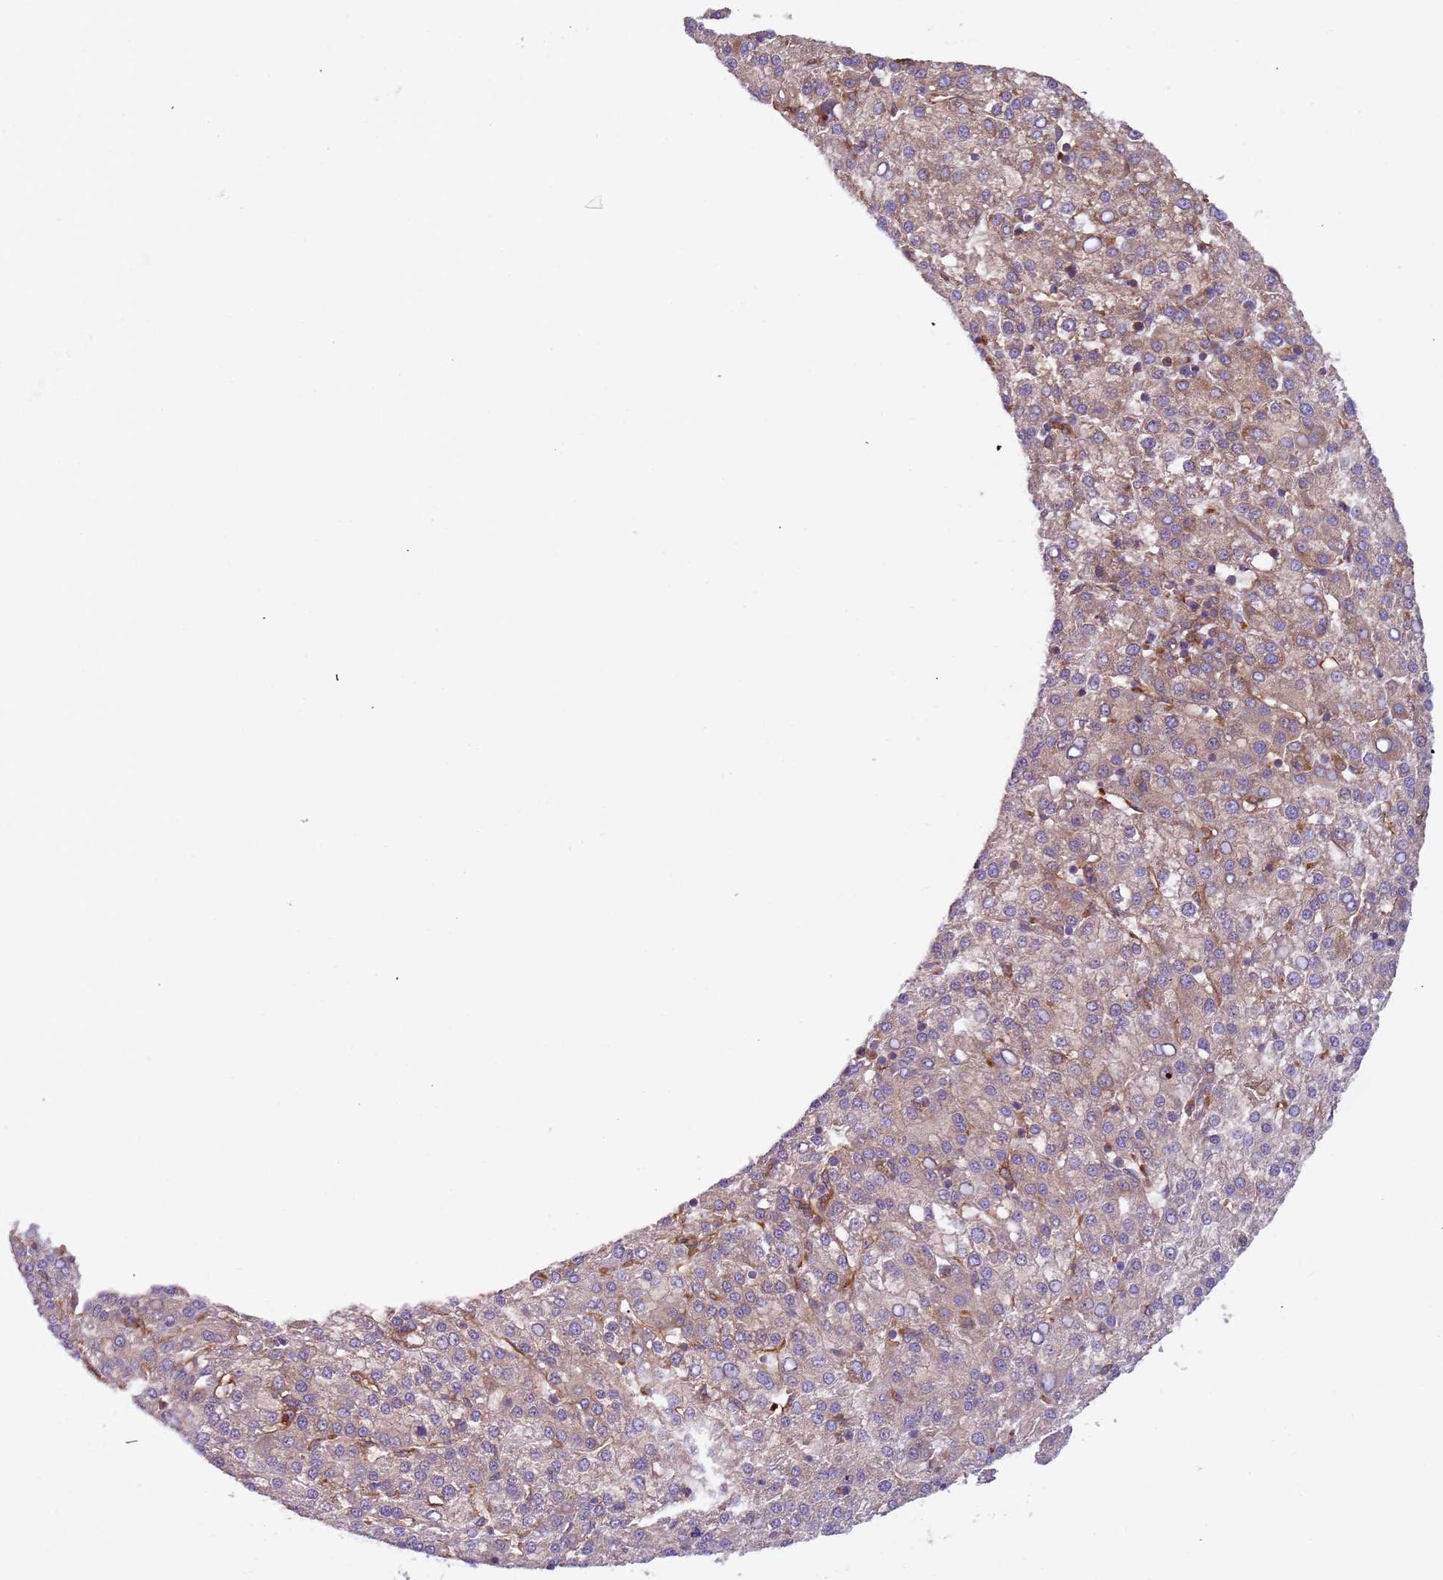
{"staining": {"intensity": "weak", "quantity": ">75%", "location": "cytoplasmic/membranous"}, "tissue": "liver cancer", "cell_type": "Tumor cells", "image_type": "cancer", "snomed": [{"axis": "morphology", "description": "Carcinoma, Hepatocellular, NOS"}, {"axis": "topography", "description": "Liver"}], "caption": "Liver cancer (hepatocellular carcinoma) stained for a protein demonstrates weak cytoplasmic/membranous positivity in tumor cells. (DAB IHC, brown staining for protein, blue staining for nuclei).", "gene": "VWCE", "patient": {"sex": "female", "age": 58}}